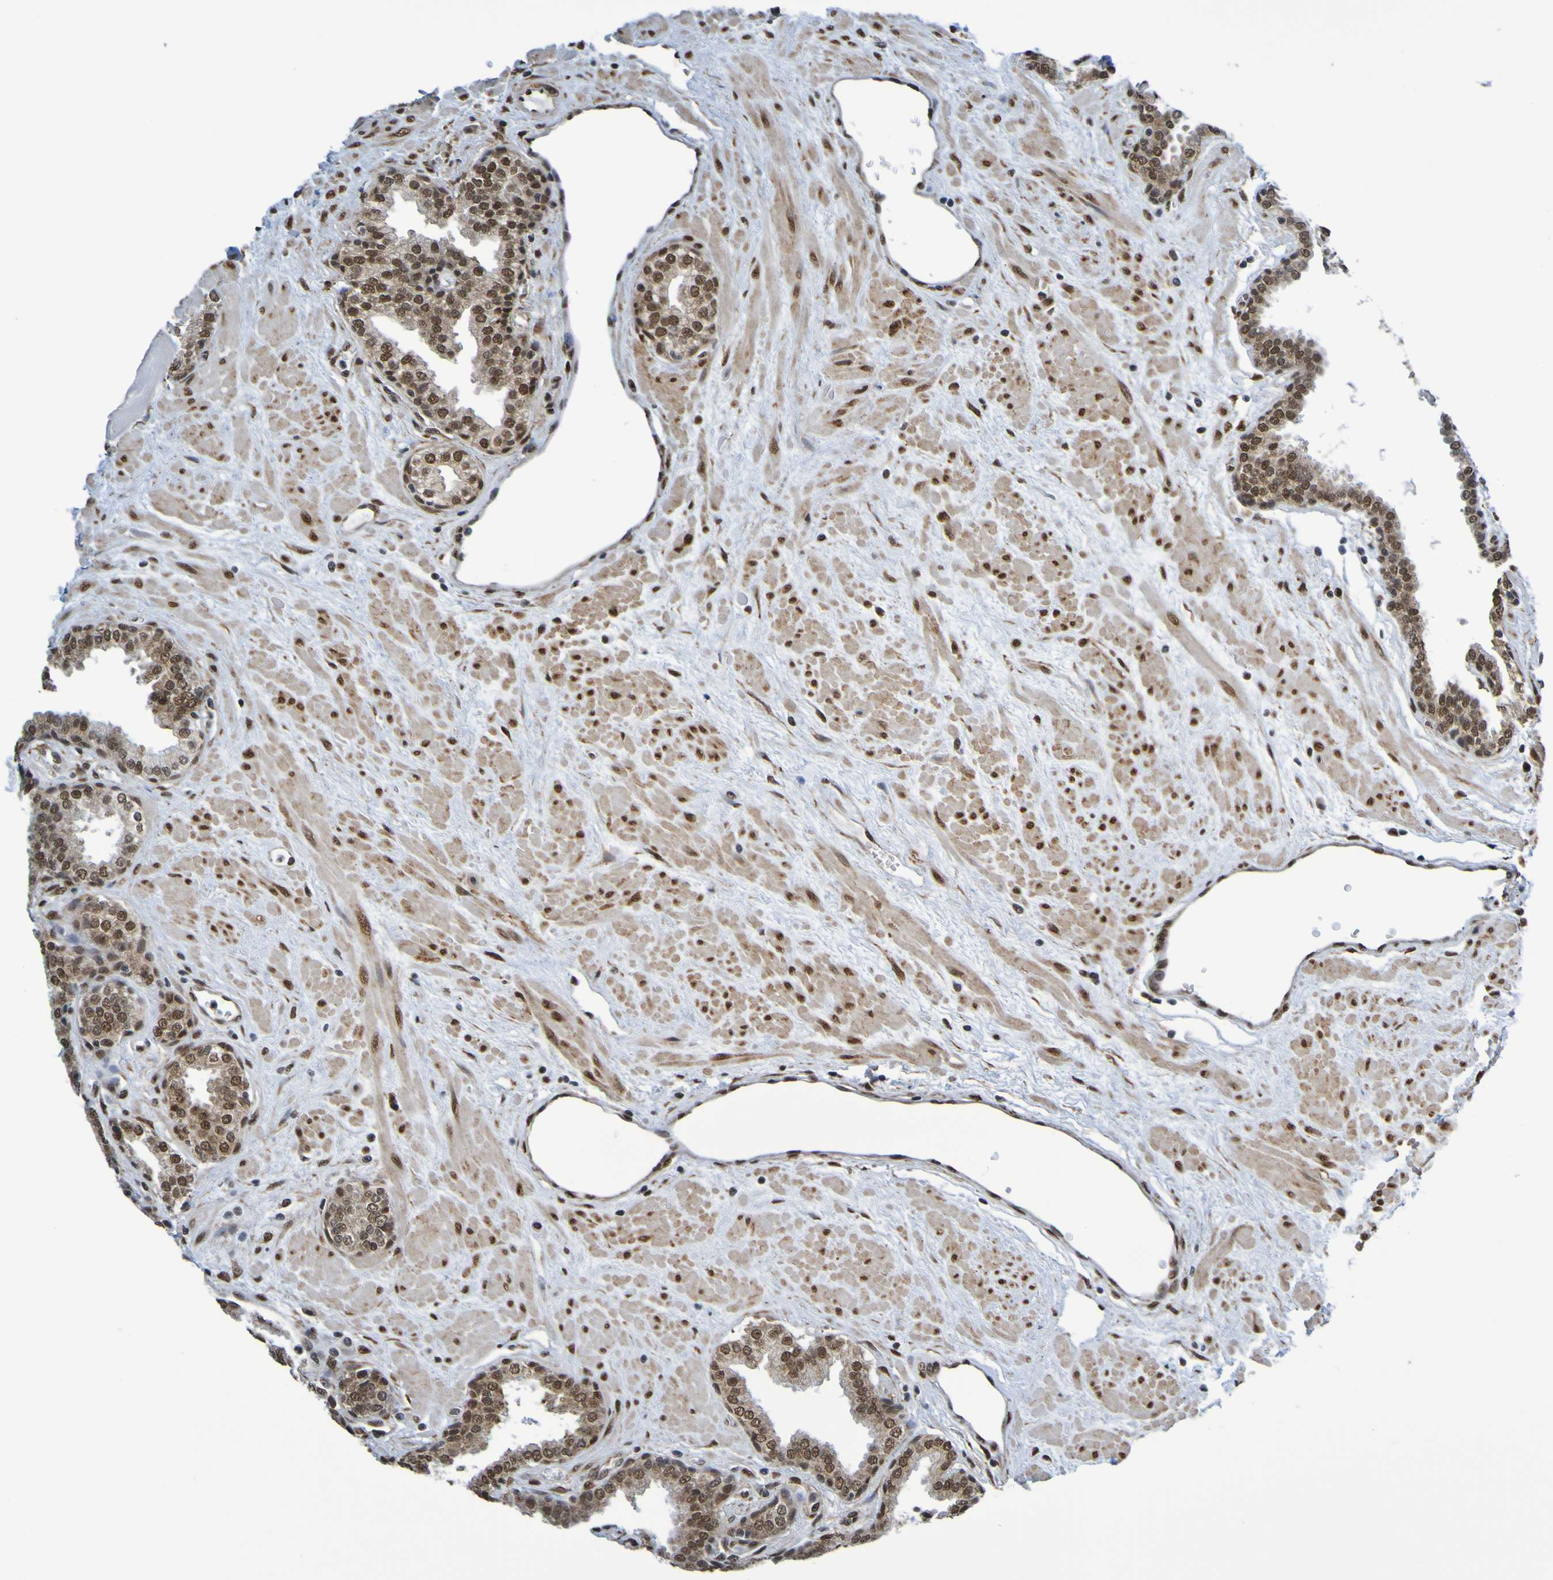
{"staining": {"intensity": "strong", "quantity": ">75%", "location": "nuclear"}, "tissue": "prostate", "cell_type": "Glandular cells", "image_type": "normal", "snomed": [{"axis": "morphology", "description": "Normal tissue, NOS"}, {"axis": "topography", "description": "Prostate"}], "caption": "This photomicrograph displays immunohistochemistry staining of normal human prostate, with high strong nuclear expression in about >75% of glandular cells.", "gene": "HDAC2", "patient": {"sex": "male", "age": 51}}